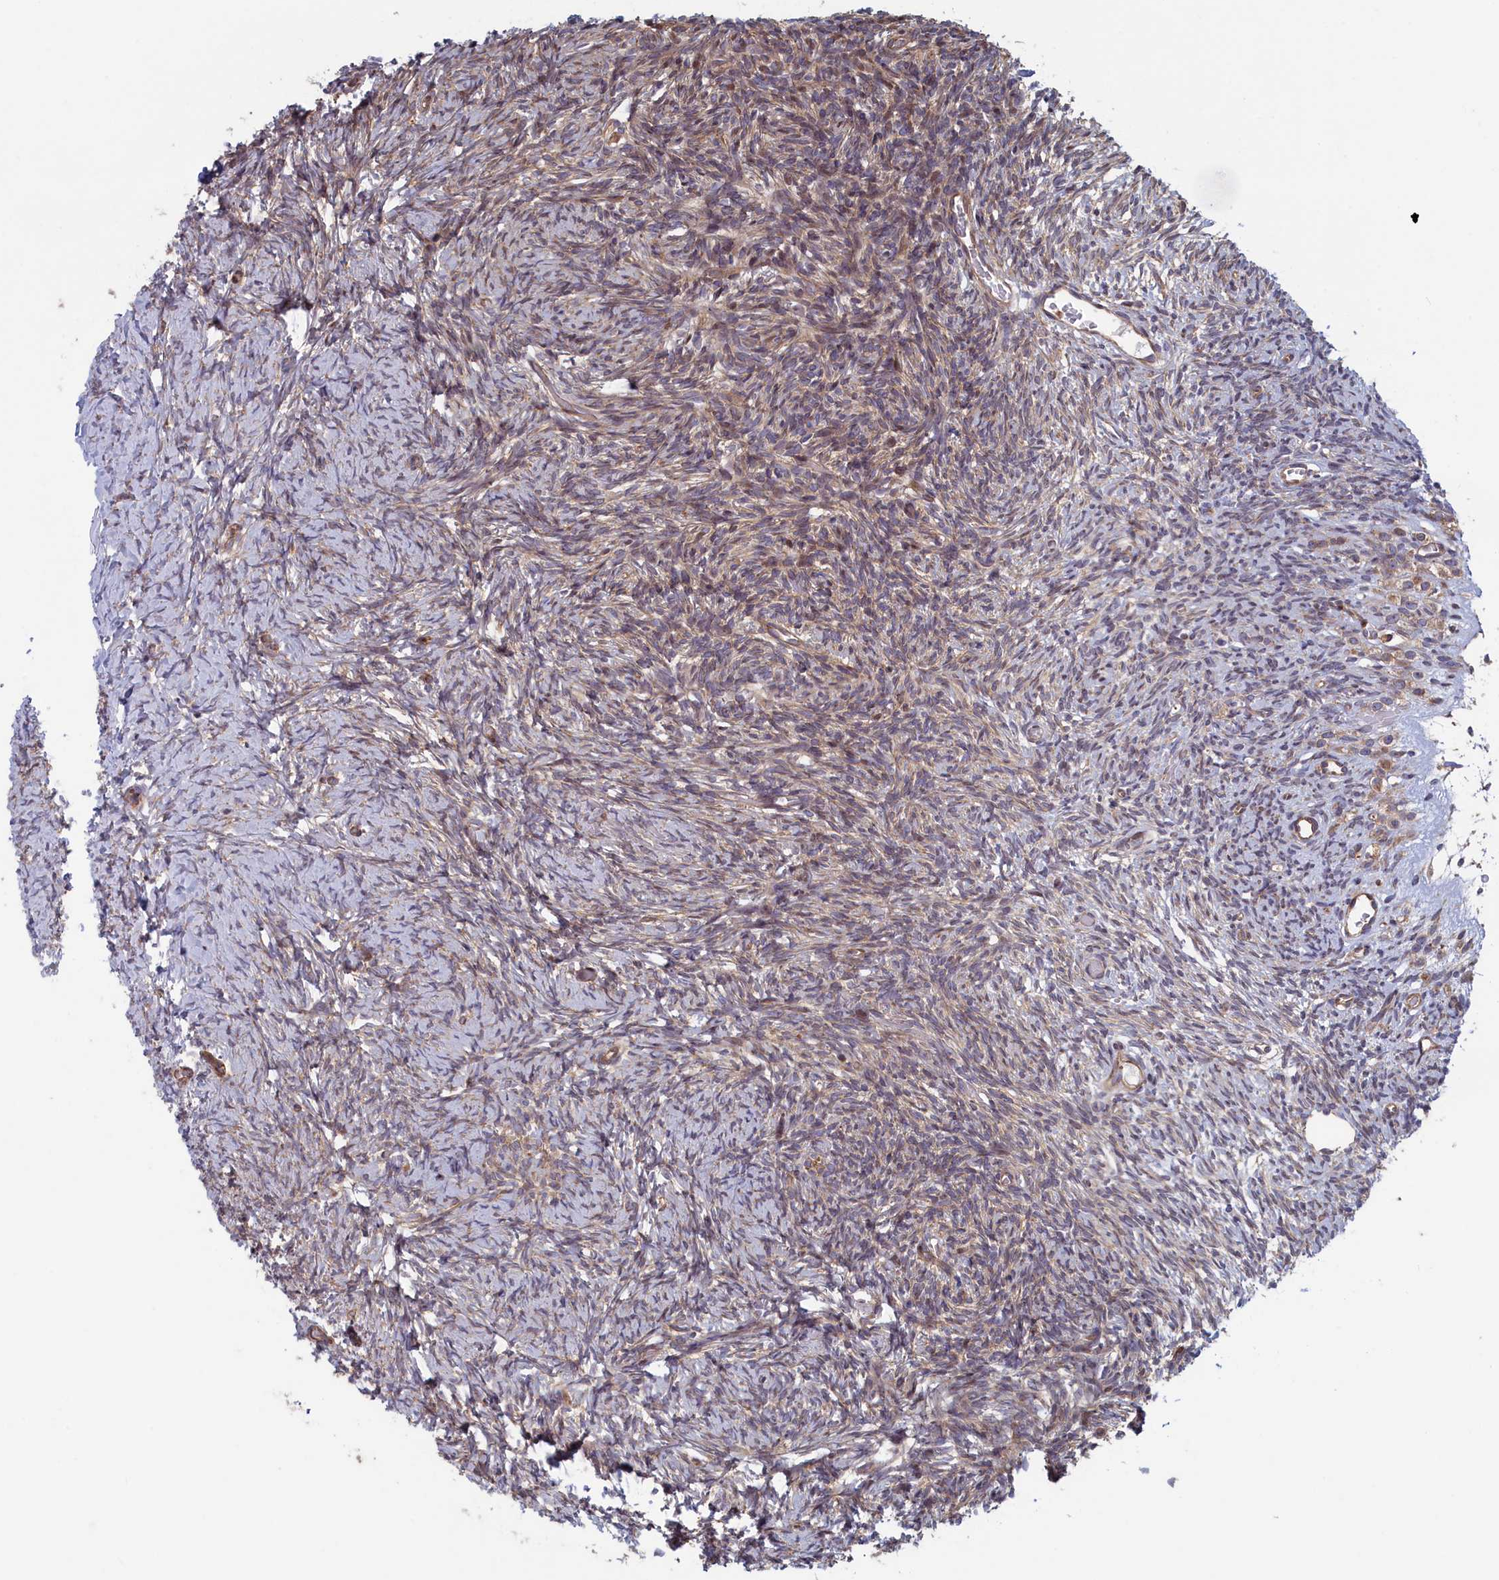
{"staining": {"intensity": "weak", "quantity": "25%-75%", "location": "cytoplasmic/membranous"}, "tissue": "ovary", "cell_type": "Ovarian stroma cells", "image_type": "normal", "snomed": [{"axis": "morphology", "description": "Normal tissue, NOS"}, {"axis": "topography", "description": "Ovary"}], "caption": "Protein expression analysis of unremarkable human ovary reveals weak cytoplasmic/membranous staining in approximately 25%-75% of ovarian stroma cells.", "gene": "RILPL1", "patient": {"sex": "female", "age": 39}}